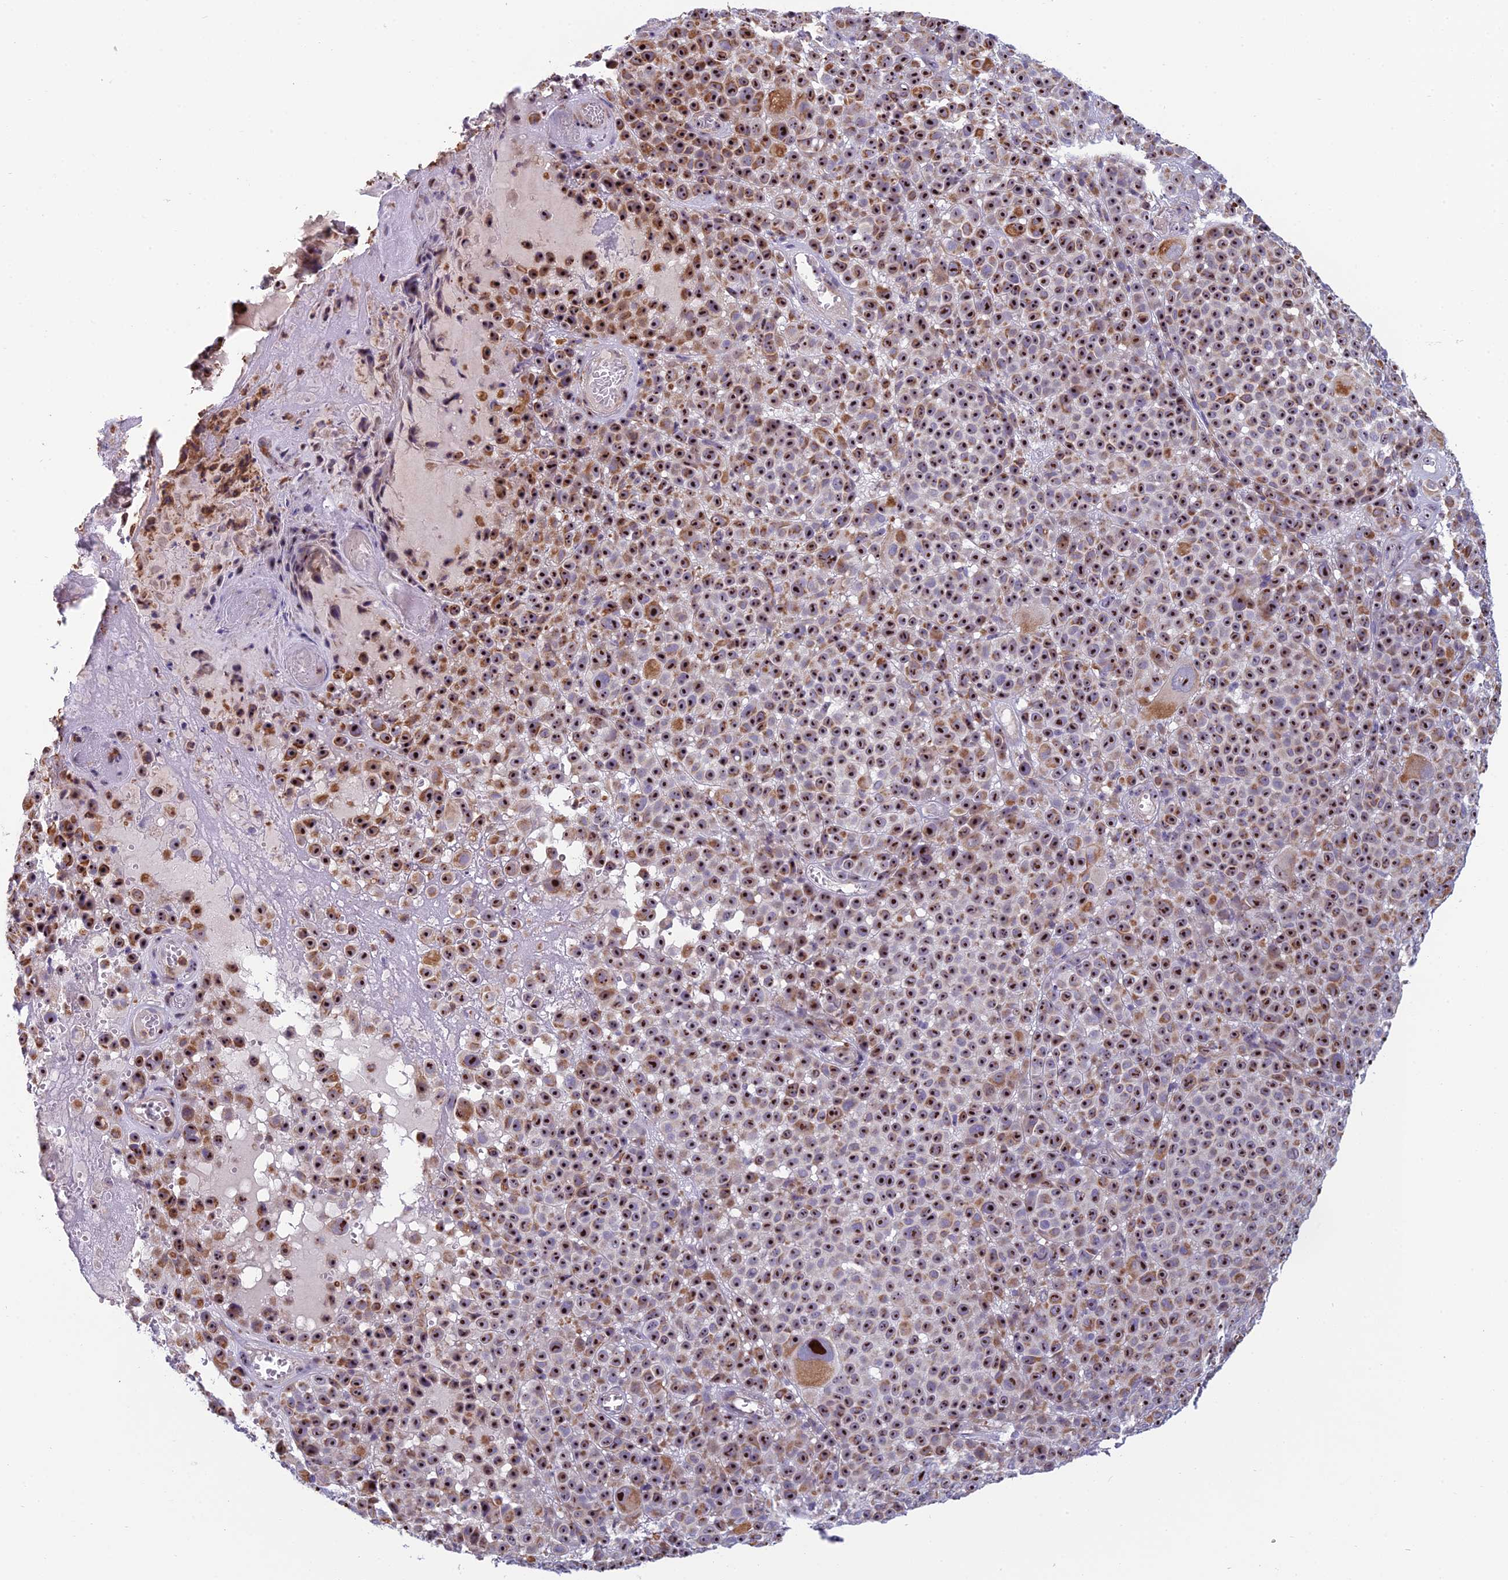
{"staining": {"intensity": "strong", "quantity": ">75%", "location": "nuclear"}, "tissue": "melanoma", "cell_type": "Tumor cells", "image_type": "cancer", "snomed": [{"axis": "morphology", "description": "Malignant melanoma, NOS"}, {"axis": "topography", "description": "Skin"}], "caption": "DAB (3,3'-diaminobenzidine) immunohistochemical staining of human malignant melanoma reveals strong nuclear protein positivity in about >75% of tumor cells.", "gene": "NOC2L", "patient": {"sex": "female", "age": 94}}